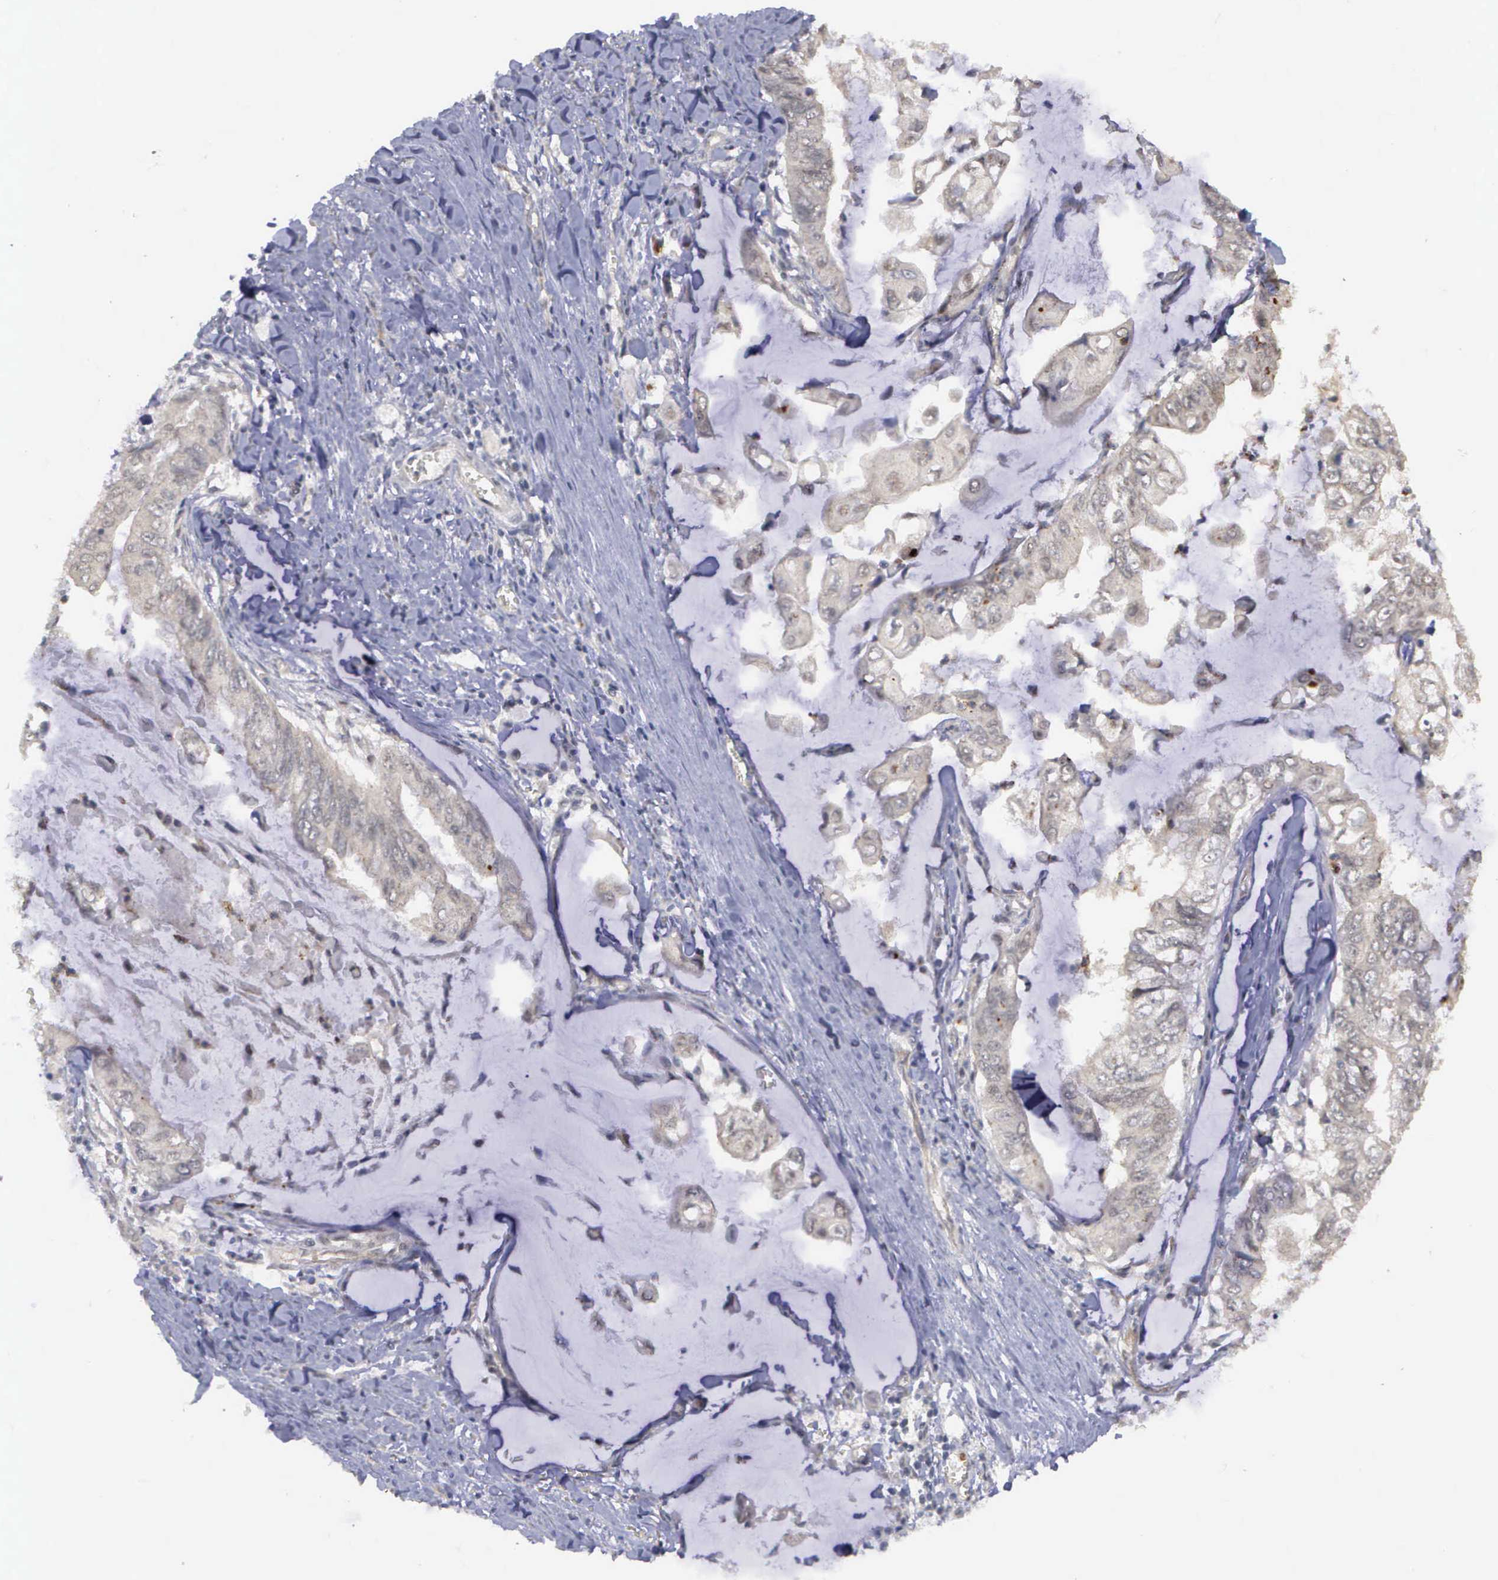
{"staining": {"intensity": "weak", "quantity": "25%-75%", "location": "cytoplasmic/membranous"}, "tissue": "stomach cancer", "cell_type": "Tumor cells", "image_type": "cancer", "snomed": [{"axis": "morphology", "description": "Adenocarcinoma, NOS"}, {"axis": "topography", "description": "Stomach, upper"}], "caption": "Protein expression analysis of stomach cancer (adenocarcinoma) demonstrates weak cytoplasmic/membranous positivity in approximately 25%-75% of tumor cells. Nuclei are stained in blue.", "gene": "MAP3K9", "patient": {"sex": "male", "age": 80}}